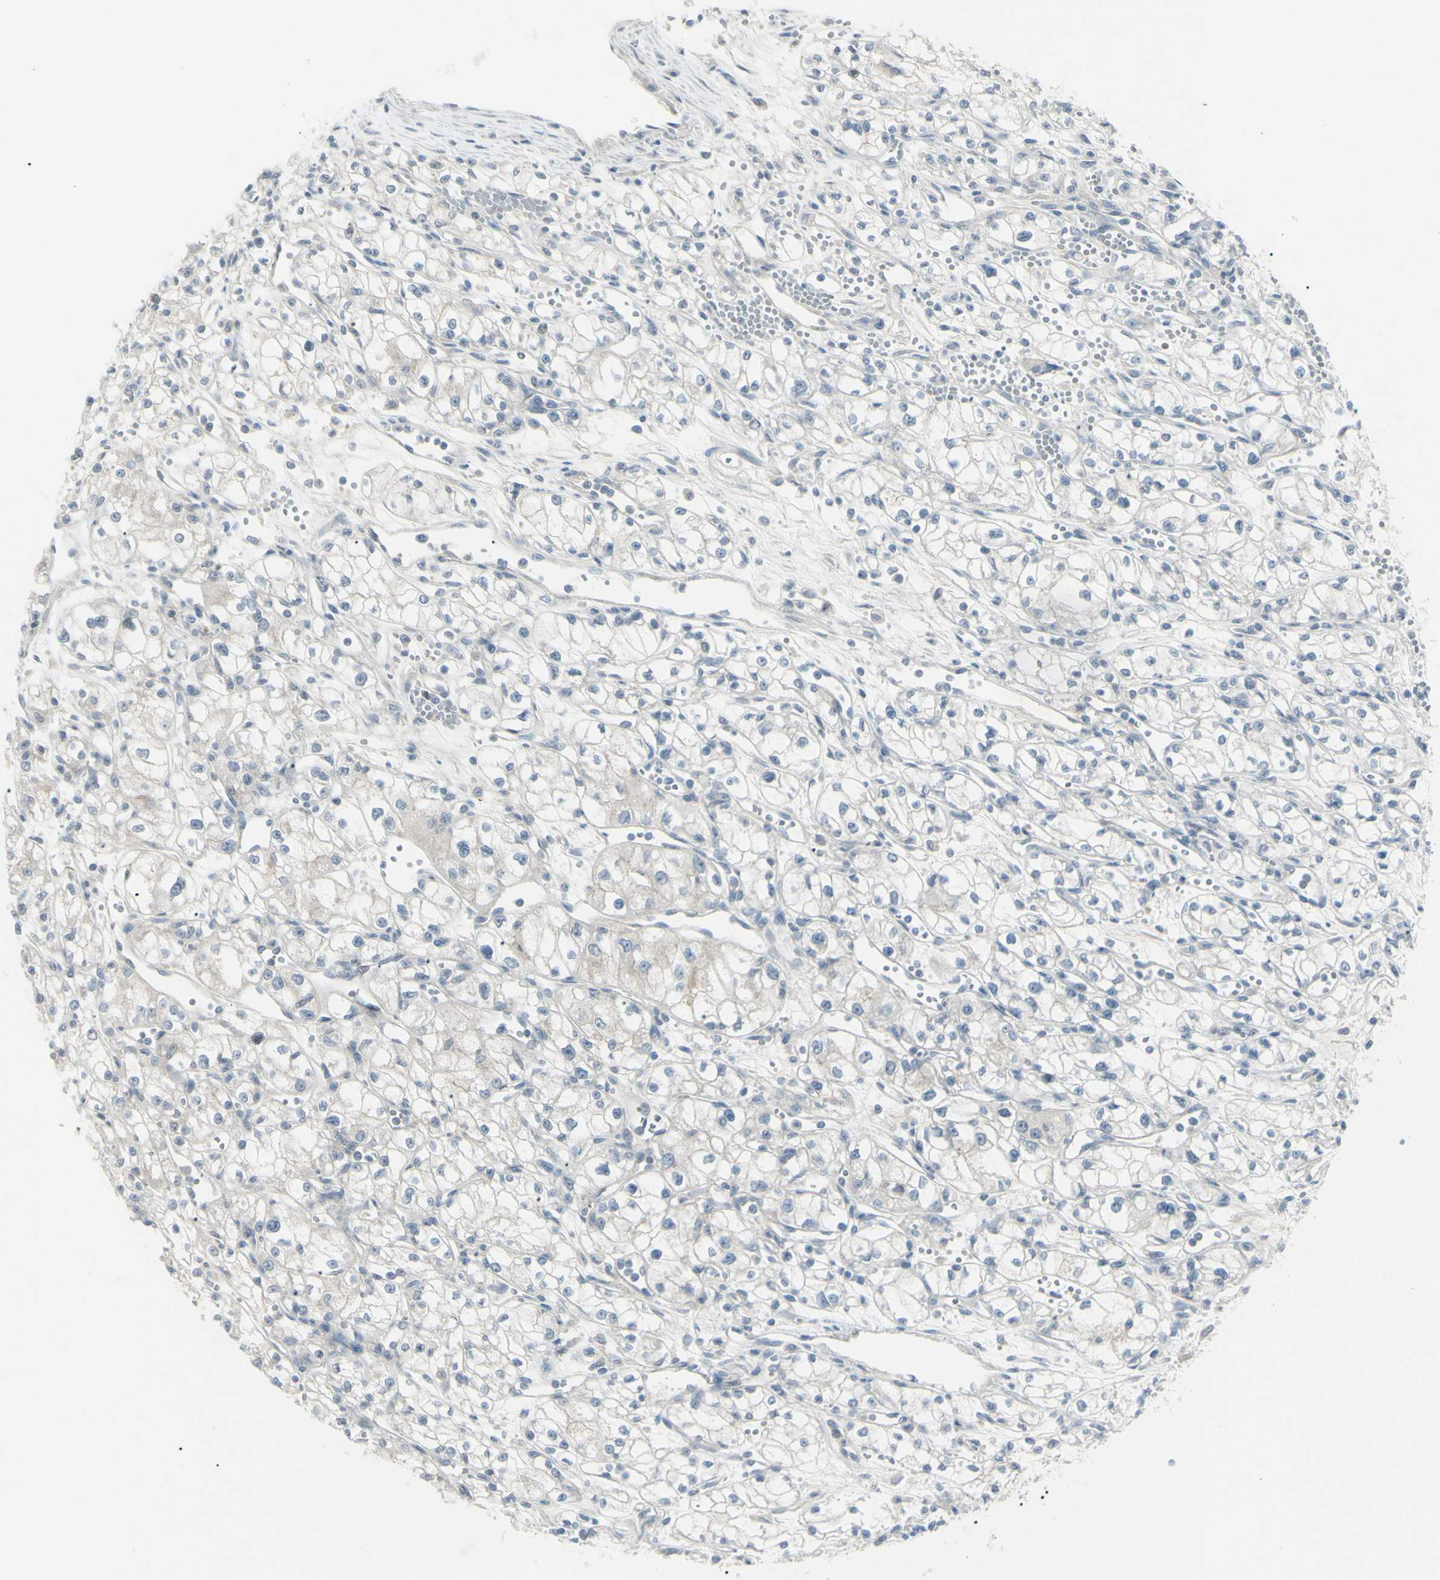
{"staining": {"intensity": "negative", "quantity": "none", "location": "none"}, "tissue": "renal cancer", "cell_type": "Tumor cells", "image_type": "cancer", "snomed": [{"axis": "morphology", "description": "Normal tissue, NOS"}, {"axis": "morphology", "description": "Adenocarcinoma, NOS"}, {"axis": "topography", "description": "Kidney"}], "caption": "Adenocarcinoma (renal) stained for a protein using IHC displays no expression tumor cells.", "gene": "SH3GL2", "patient": {"sex": "male", "age": 59}}